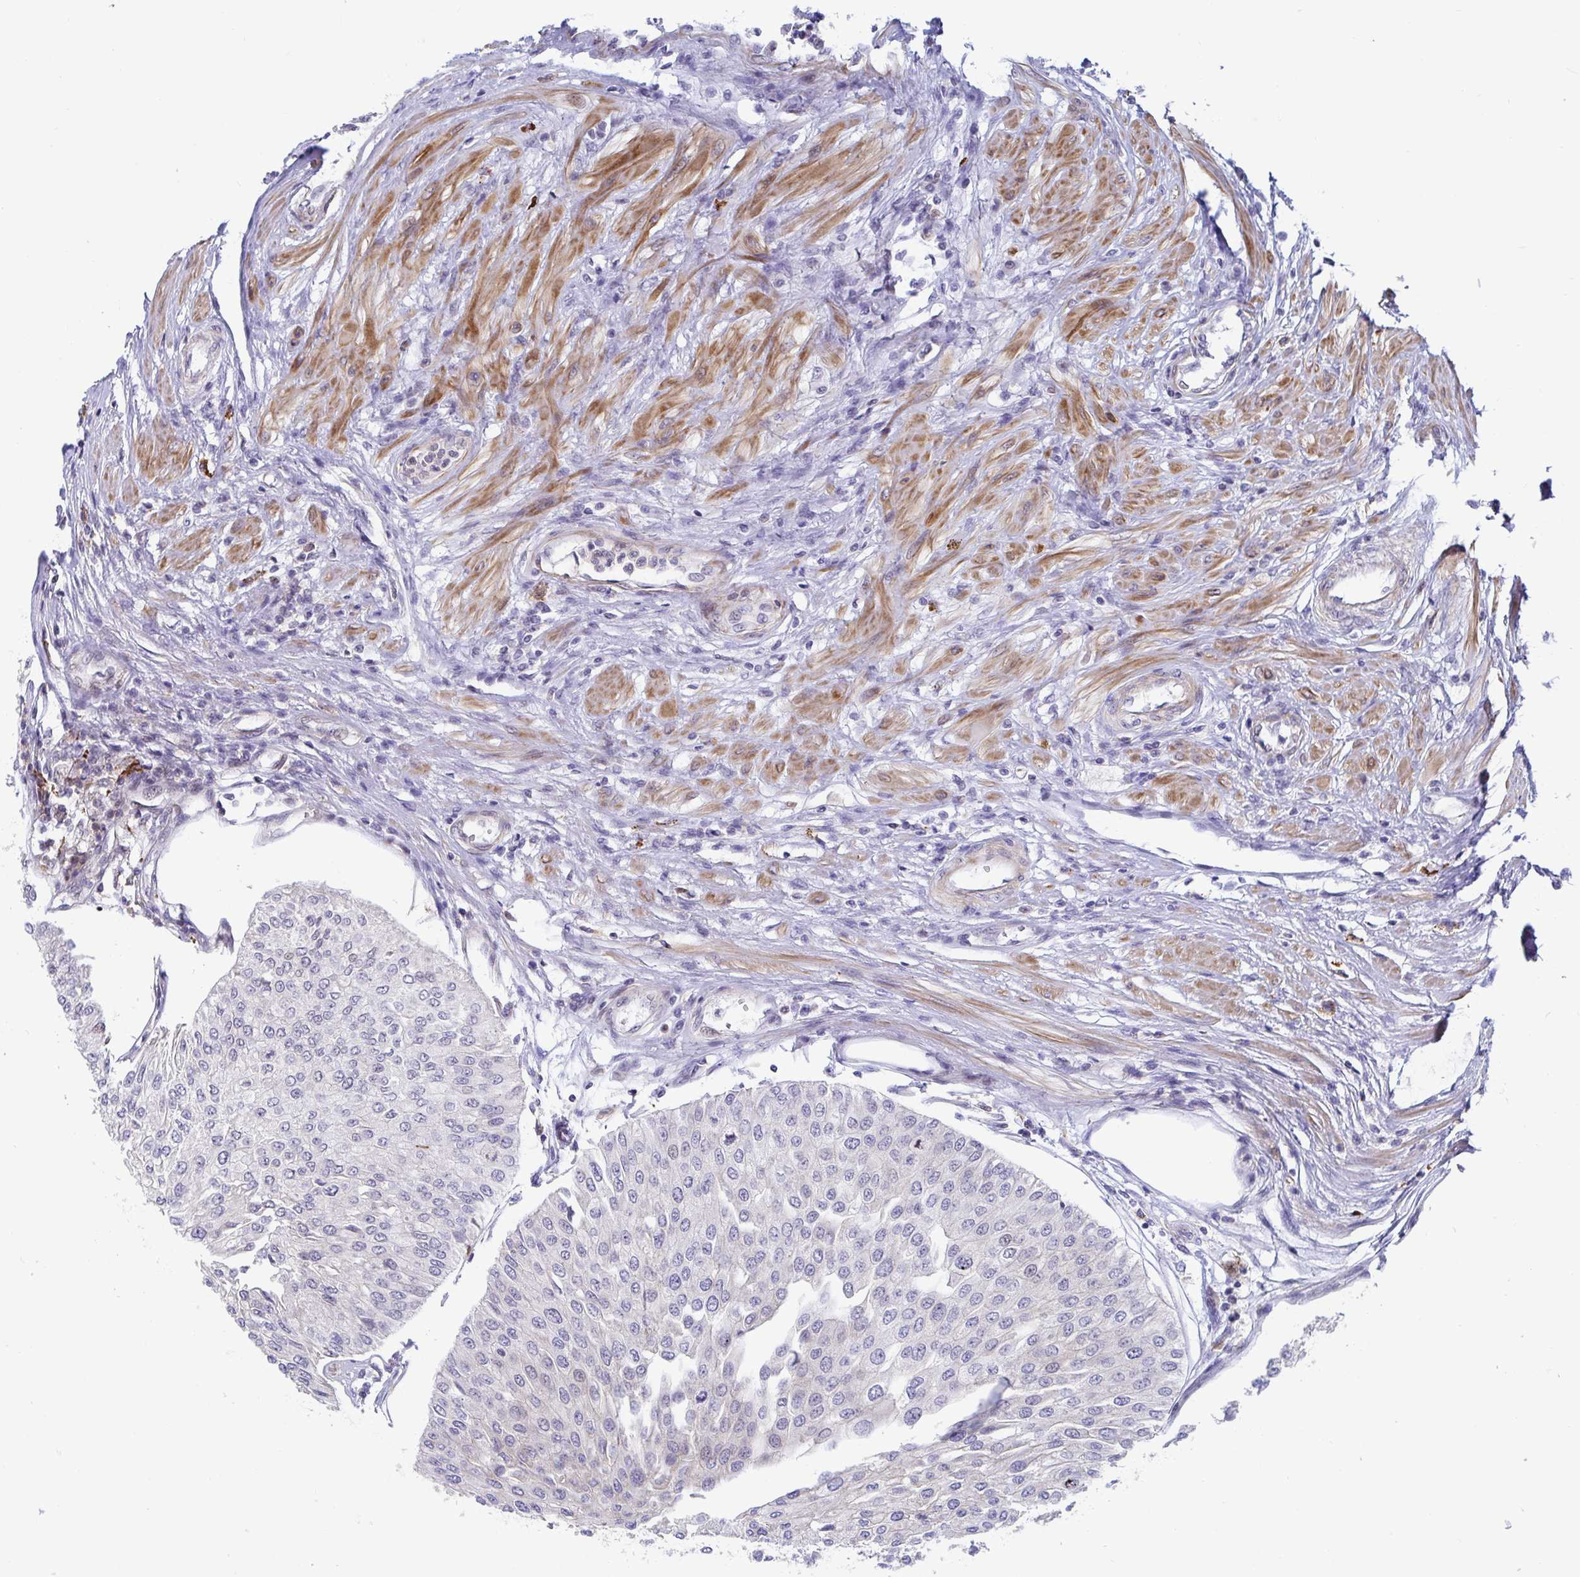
{"staining": {"intensity": "moderate", "quantity": "<25%", "location": "nuclear"}, "tissue": "urothelial cancer", "cell_type": "Tumor cells", "image_type": "cancer", "snomed": [{"axis": "morphology", "description": "Urothelial carcinoma, NOS"}, {"axis": "topography", "description": "Urinary bladder"}], "caption": "This is a photomicrograph of IHC staining of urothelial cancer, which shows moderate expression in the nuclear of tumor cells.", "gene": "WDR72", "patient": {"sex": "male", "age": 67}}